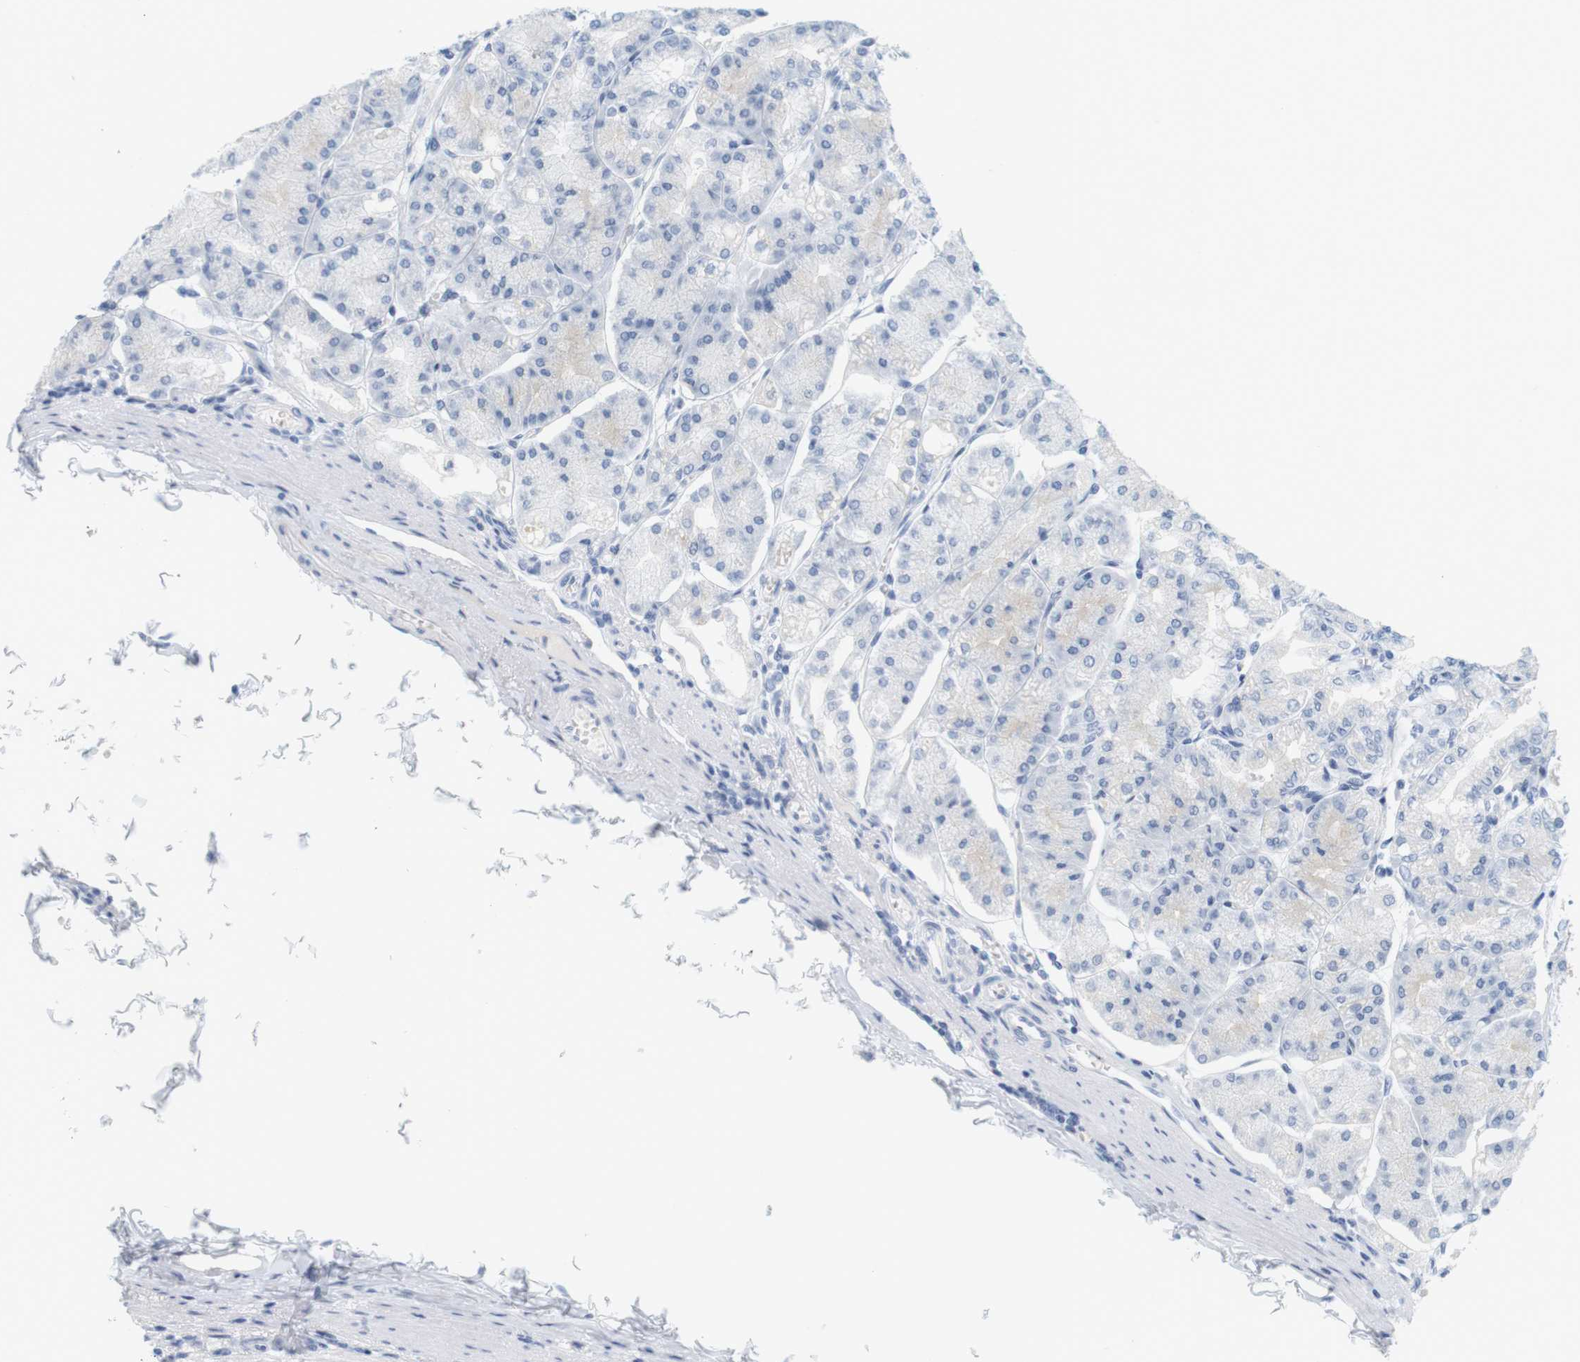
{"staining": {"intensity": "negative", "quantity": "none", "location": "none"}, "tissue": "stomach", "cell_type": "Glandular cells", "image_type": "normal", "snomed": [{"axis": "morphology", "description": "Normal tissue, NOS"}, {"axis": "topography", "description": "Stomach, lower"}], "caption": "The histopathology image exhibits no staining of glandular cells in unremarkable stomach. Brightfield microscopy of immunohistochemistry (IHC) stained with DAB (brown) and hematoxylin (blue), captured at high magnification.", "gene": "OPRM1", "patient": {"sex": "male", "age": 71}}